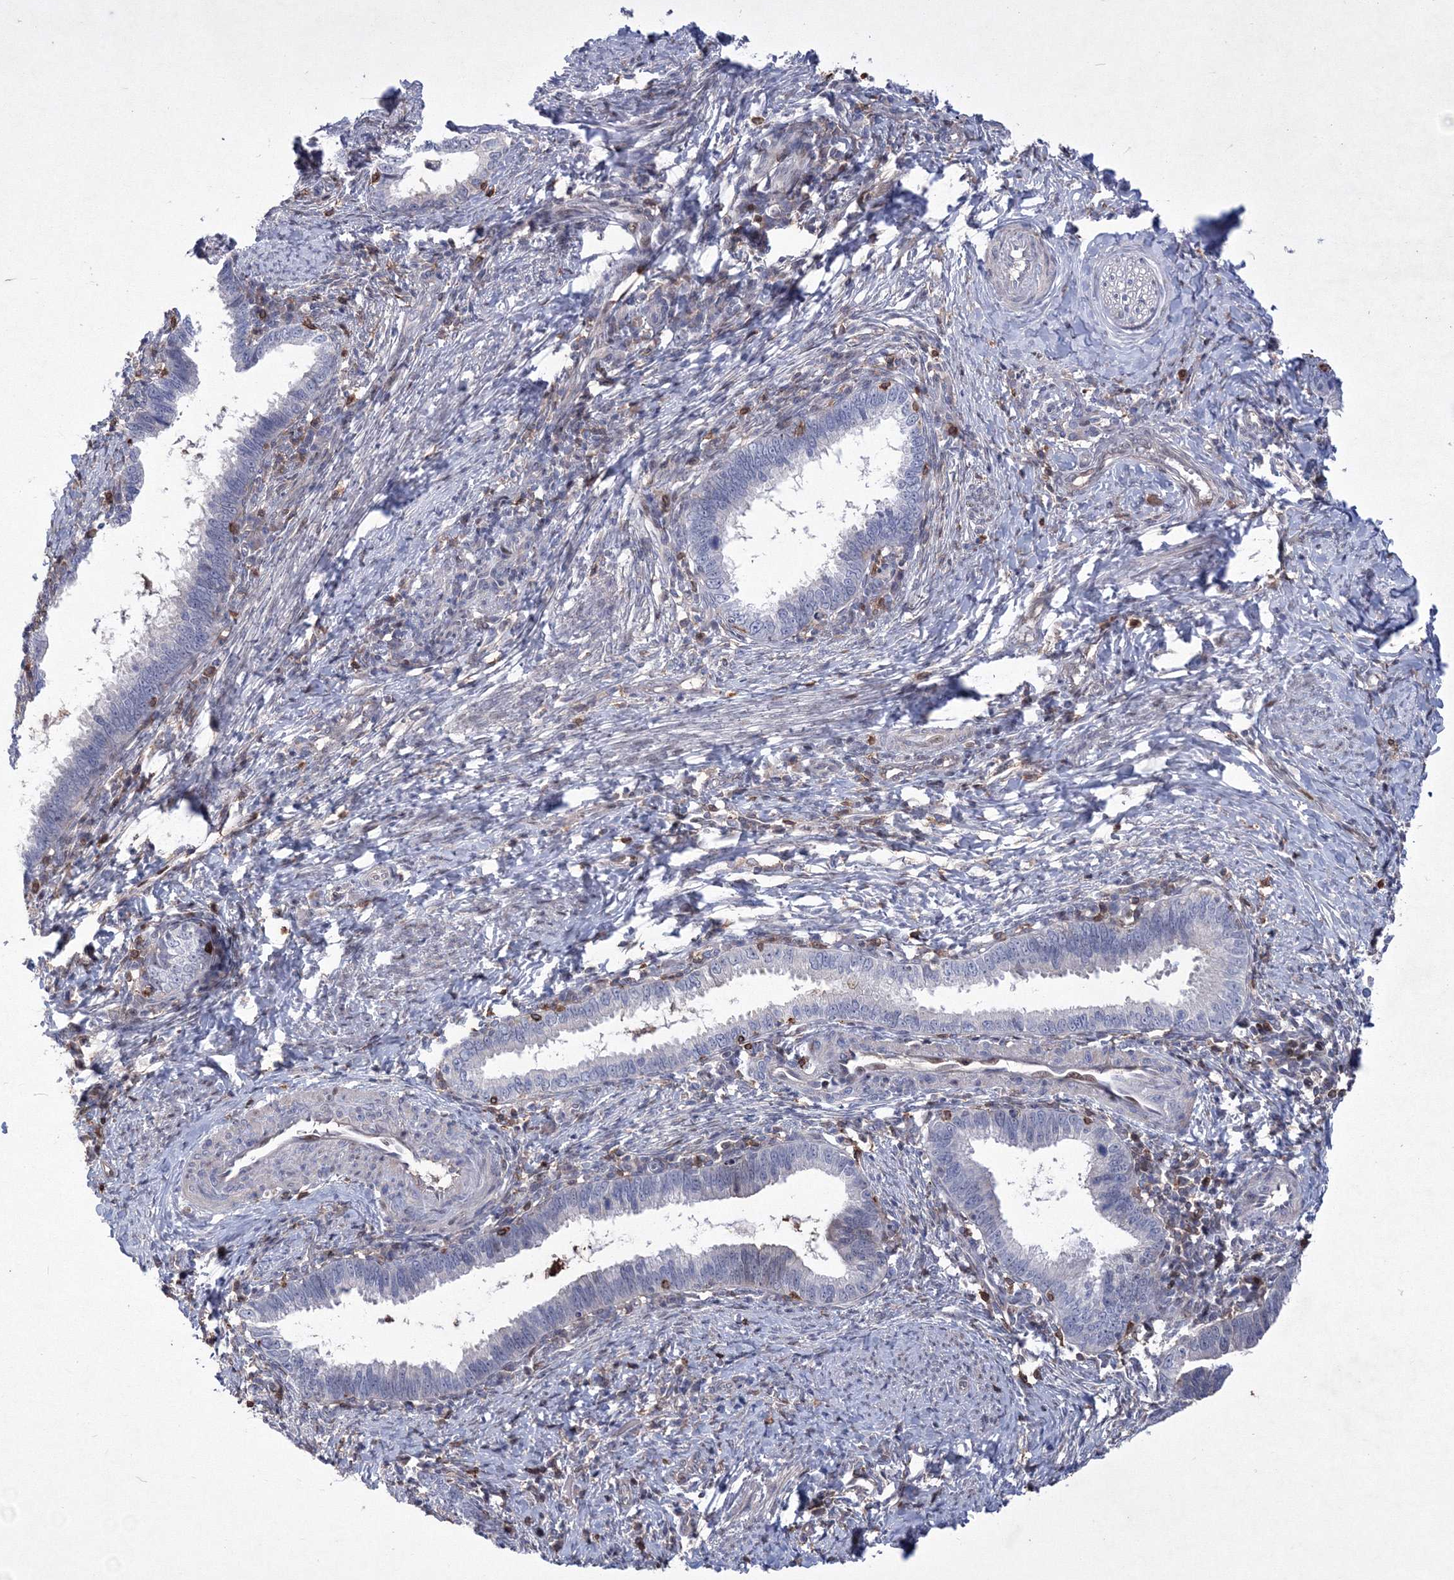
{"staining": {"intensity": "negative", "quantity": "none", "location": "none"}, "tissue": "cervical cancer", "cell_type": "Tumor cells", "image_type": "cancer", "snomed": [{"axis": "morphology", "description": "Adenocarcinoma, NOS"}, {"axis": "topography", "description": "Cervix"}], "caption": "This is an IHC histopathology image of human cervical cancer. There is no staining in tumor cells.", "gene": "RNPEPL1", "patient": {"sex": "female", "age": 36}}